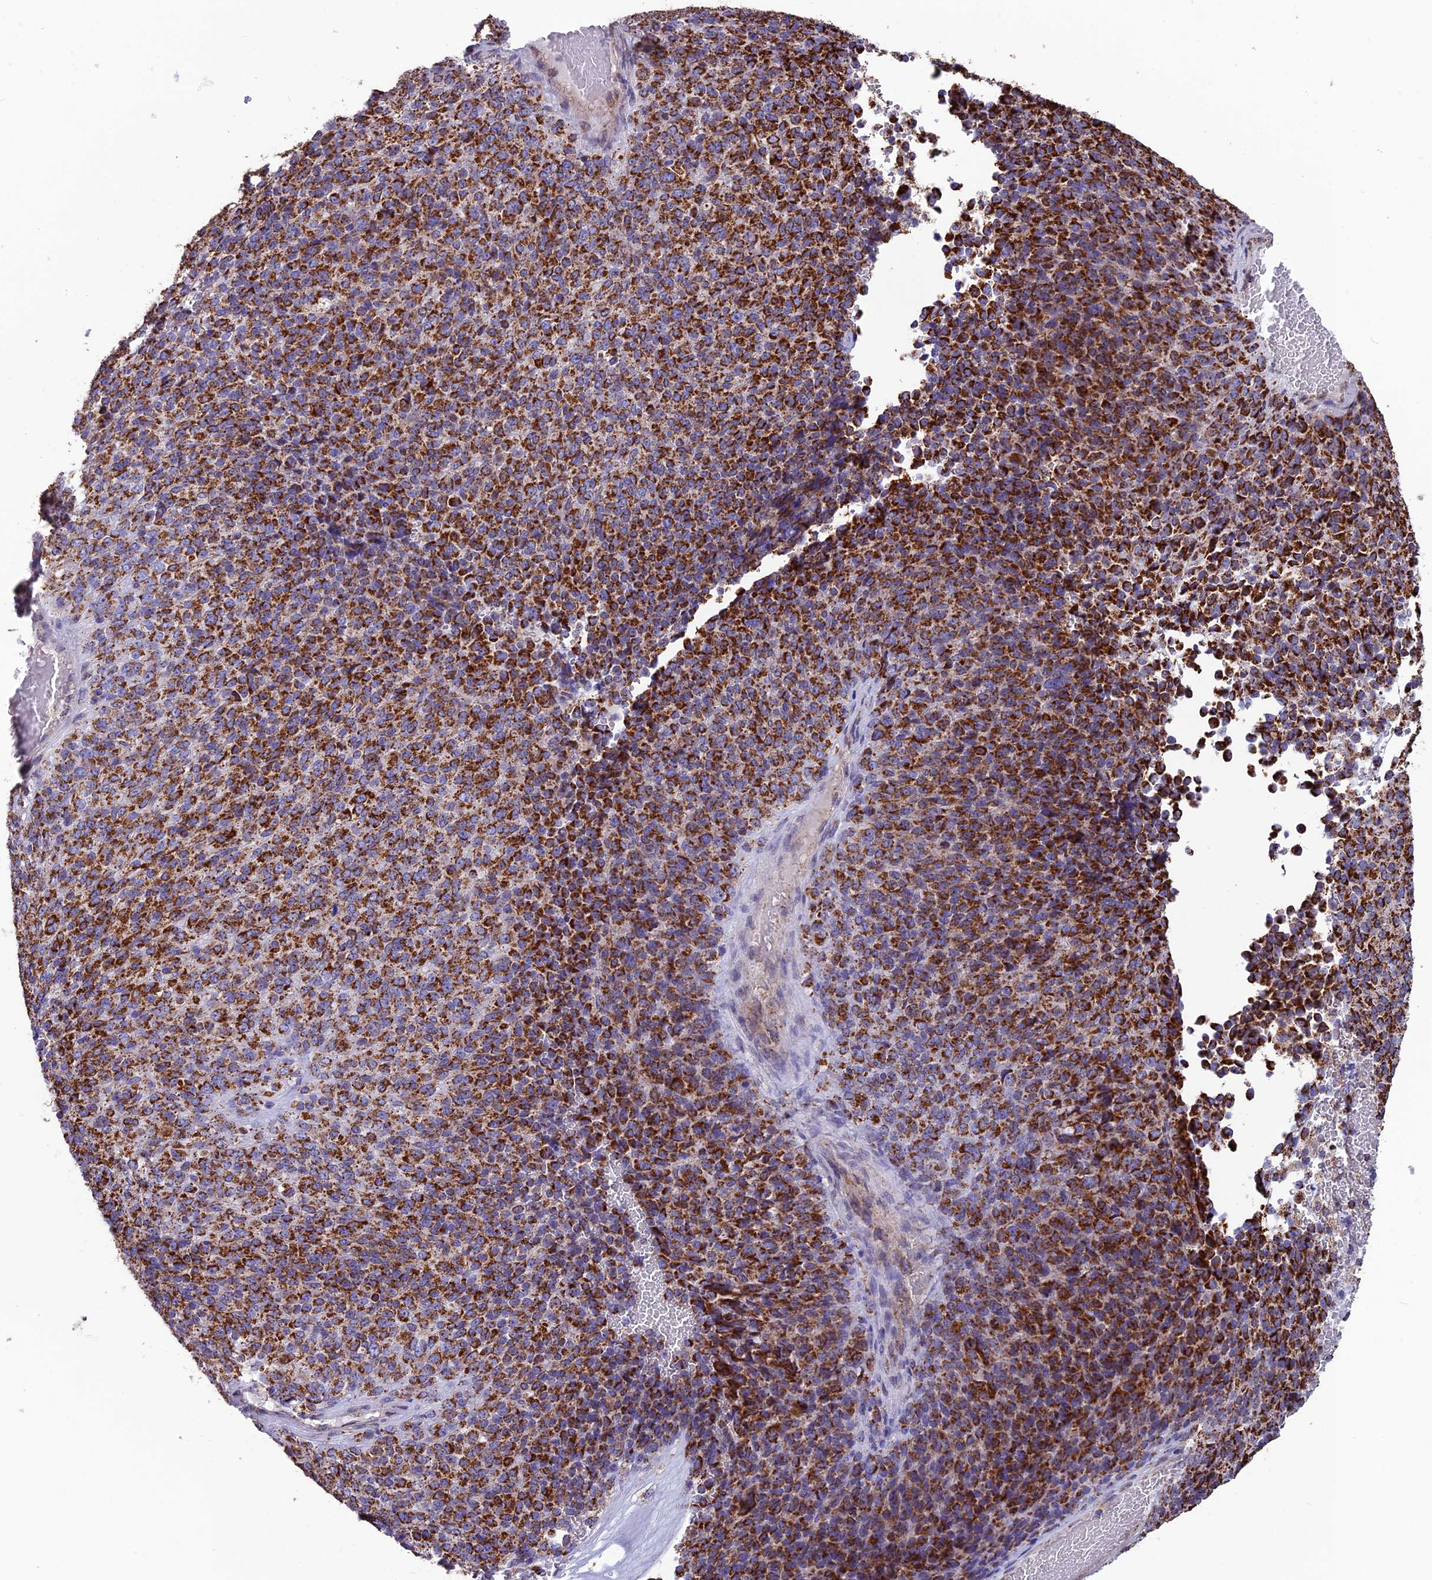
{"staining": {"intensity": "strong", "quantity": ">75%", "location": "cytoplasmic/membranous"}, "tissue": "melanoma", "cell_type": "Tumor cells", "image_type": "cancer", "snomed": [{"axis": "morphology", "description": "Malignant melanoma, Metastatic site"}, {"axis": "topography", "description": "Brain"}], "caption": "Immunohistochemical staining of human melanoma demonstrates high levels of strong cytoplasmic/membranous positivity in approximately >75% of tumor cells. The staining was performed using DAB (3,3'-diaminobenzidine) to visualize the protein expression in brown, while the nuclei were stained in blue with hematoxylin (Magnification: 20x).", "gene": "CS", "patient": {"sex": "female", "age": 56}}